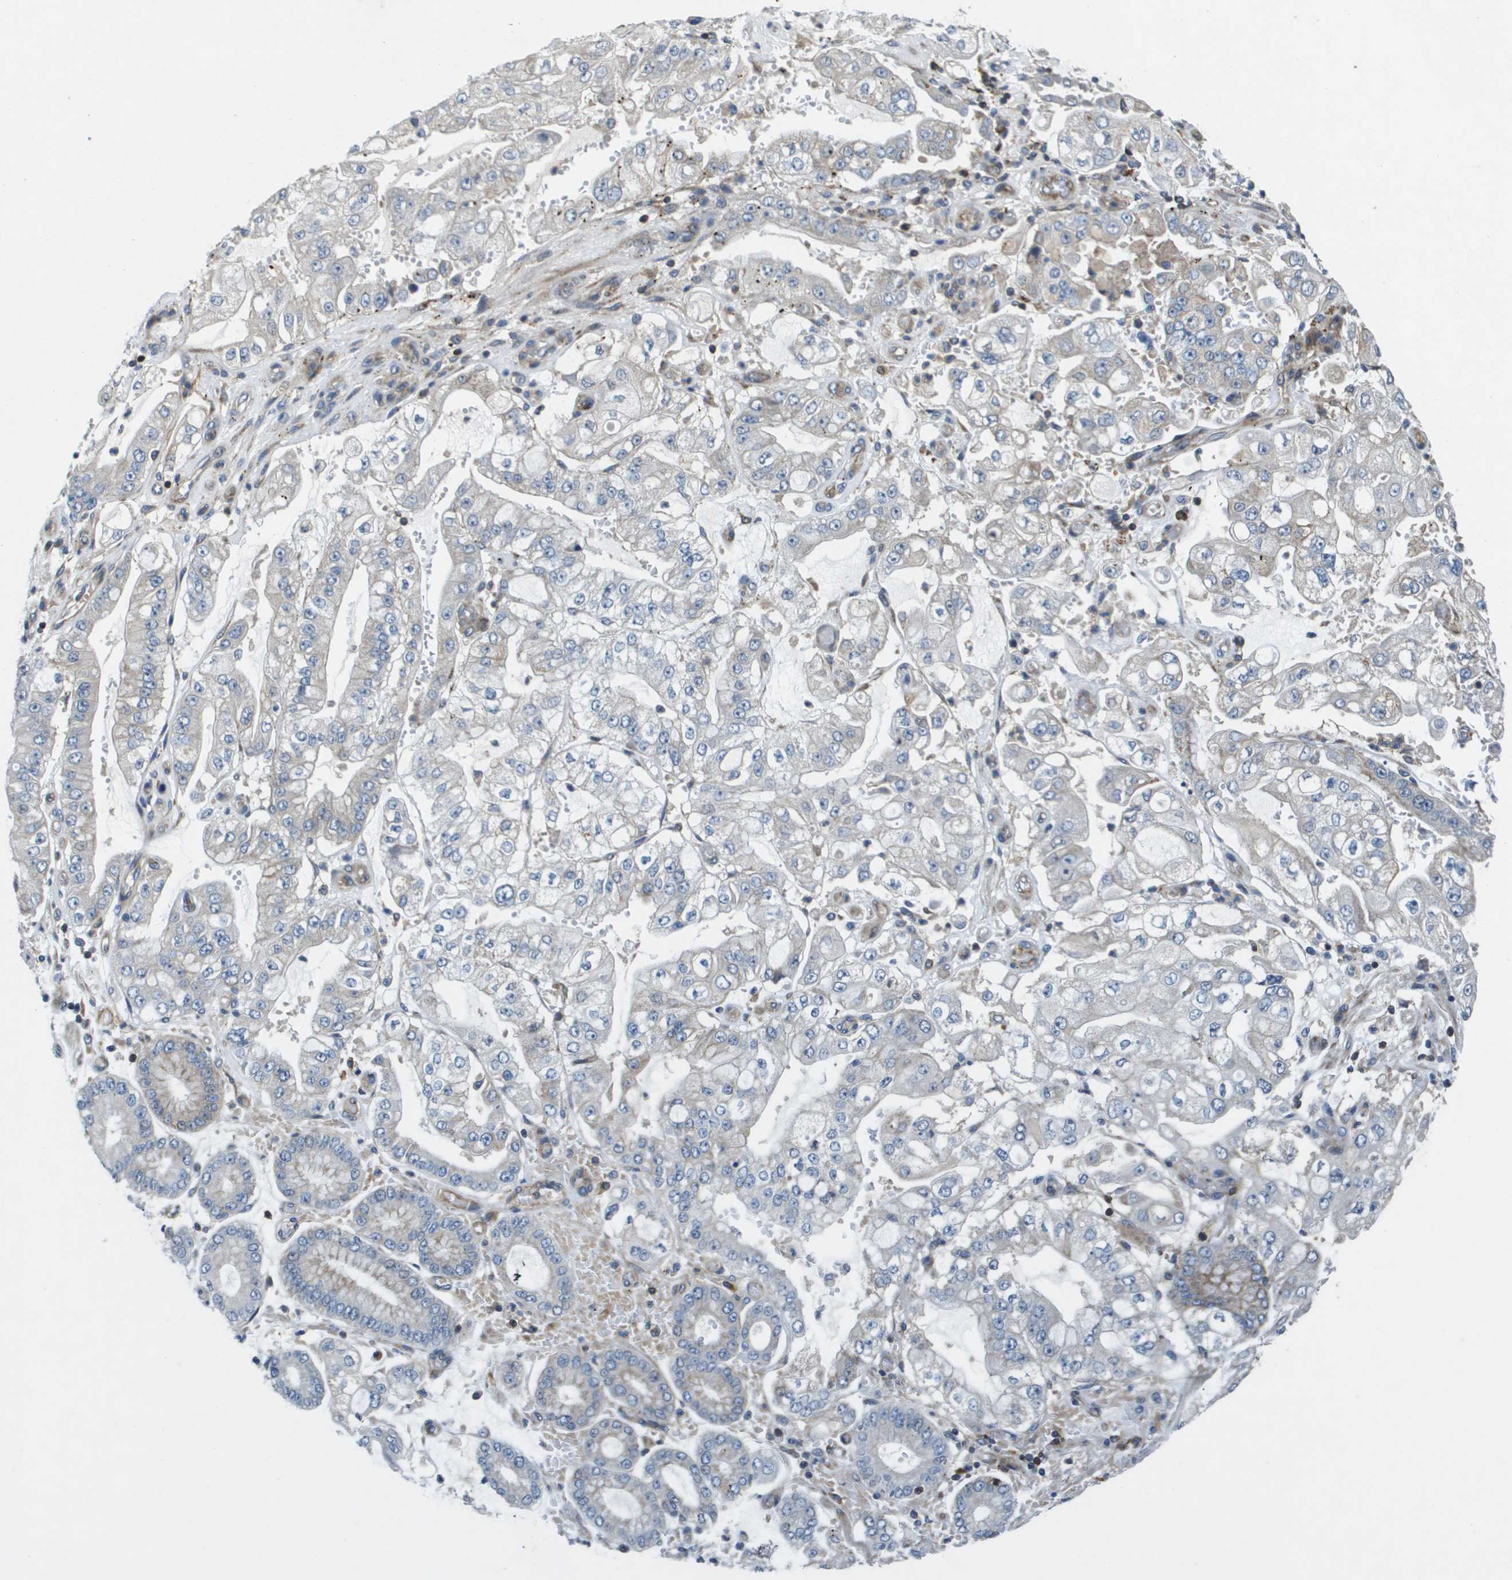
{"staining": {"intensity": "weak", "quantity": "<25%", "location": "cytoplasmic/membranous"}, "tissue": "stomach cancer", "cell_type": "Tumor cells", "image_type": "cancer", "snomed": [{"axis": "morphology", "description": "Adenocarcinoma, NOS"}, {"axis": "topography", "description": "Stomach"}], "caption": "Adenocarcinoma (stomach) was stained to show a protein in brown. There is no significant expression in tumor cells. The staining is performed using DAB brown chromogen with nuclei counter-stained in using hematoxylin.", "gene": "SCN4B", "patient": {"sex": "male", "age": 76}}